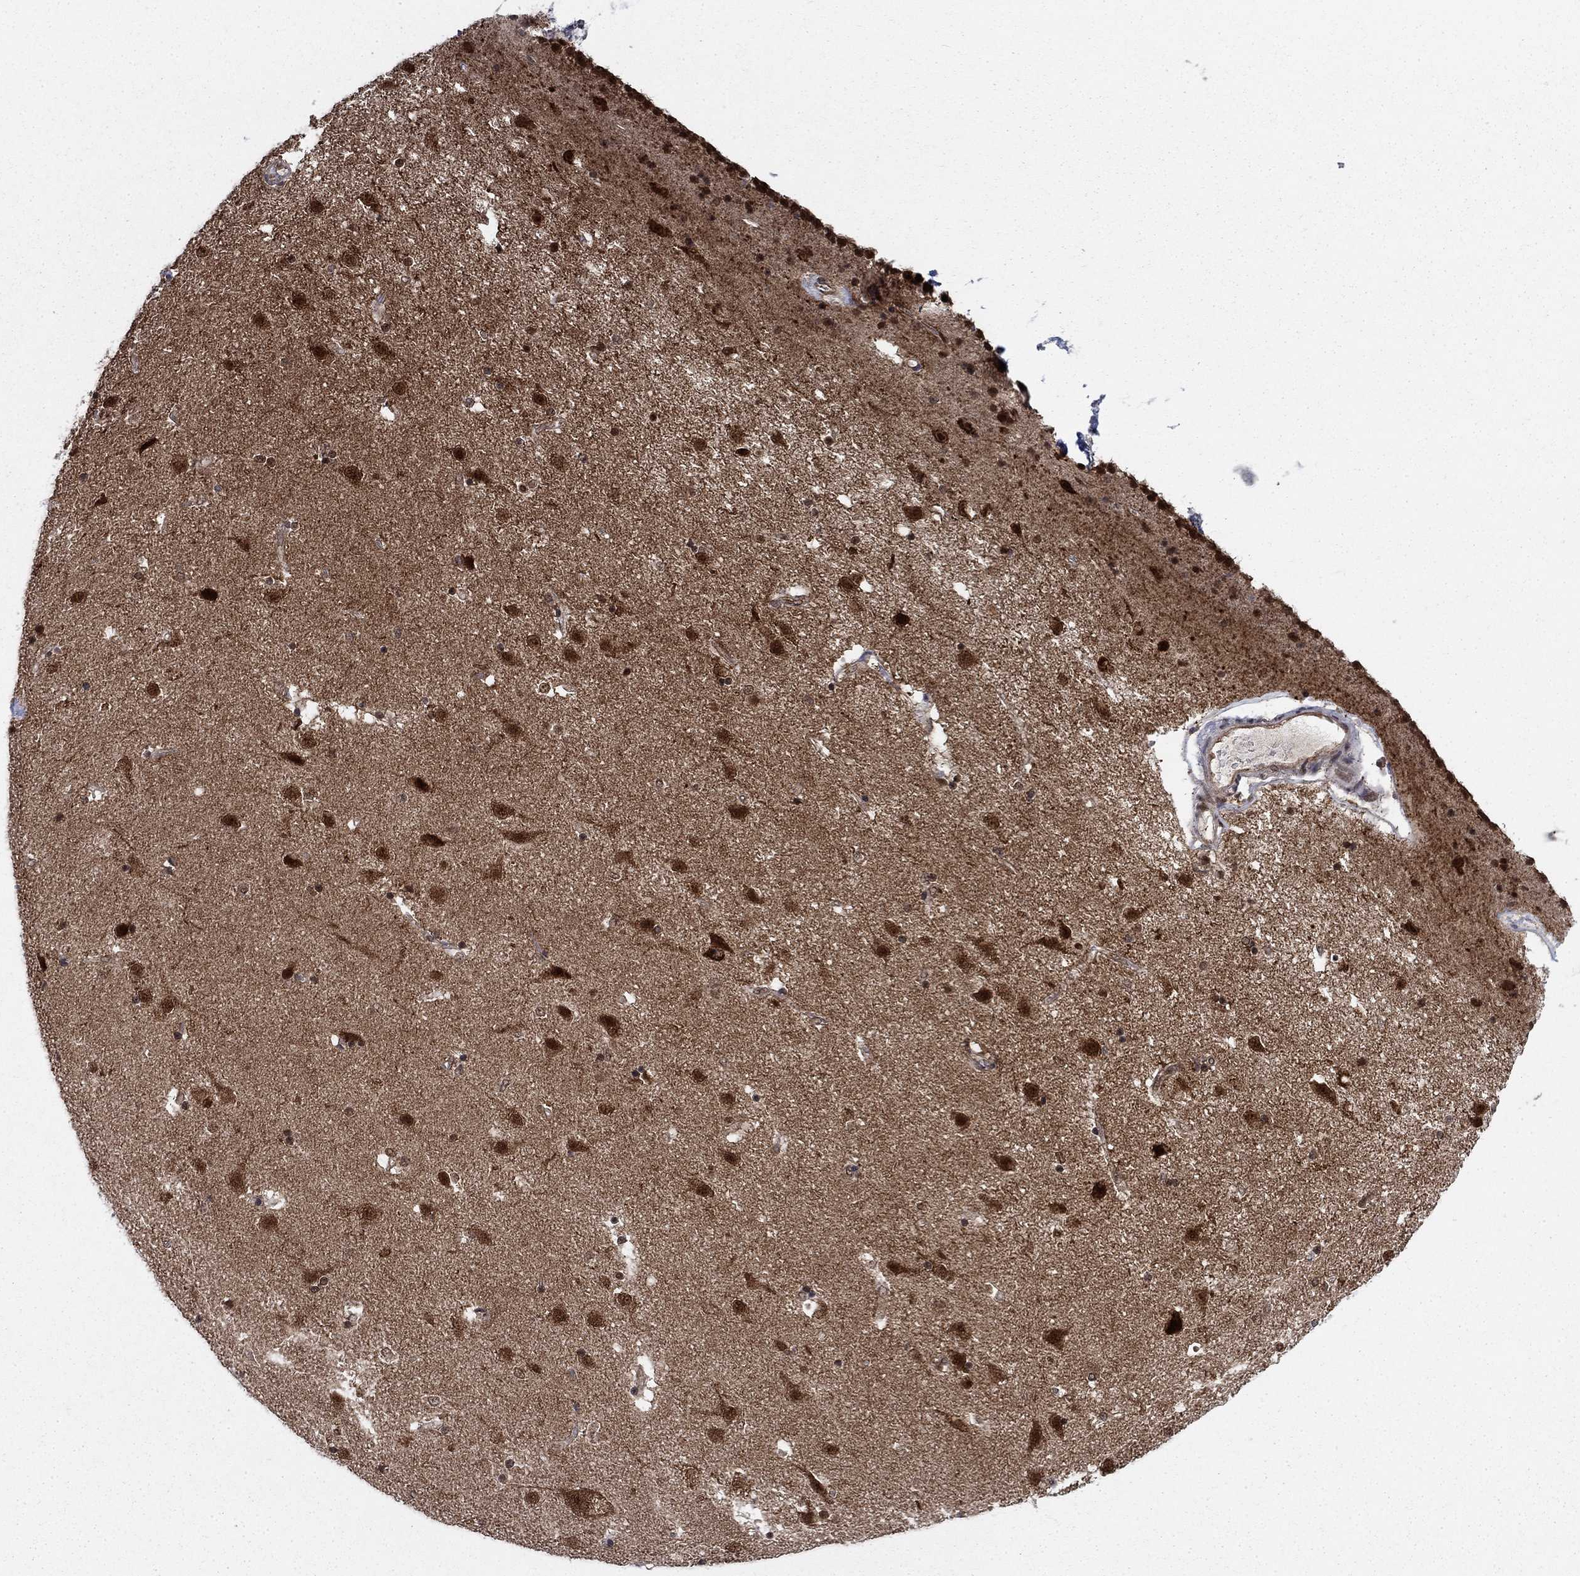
{"staining": {"intensity": "moderate", "quantity": "<25%", "location": "cytoplasmic/membranous,nuclear"}, "tissue": "caudate", "cell_type": "Glial cells", "image_type": "normal", "snomed": [{"axis": "morphology", "description": "Normal tissue, NOS"}, {"axis": "topography", "description": "Lateral ventricle wall"}], "caption": "Immunohistochemistry (IHC) (DAB) staining of normal caudate displays moderate cytoplasmic/membranous,nuclear protein staining in approximately <25% of glial cells.", "gene": "DNAJA1", "patient": {"sex": "female", "age": 71}}